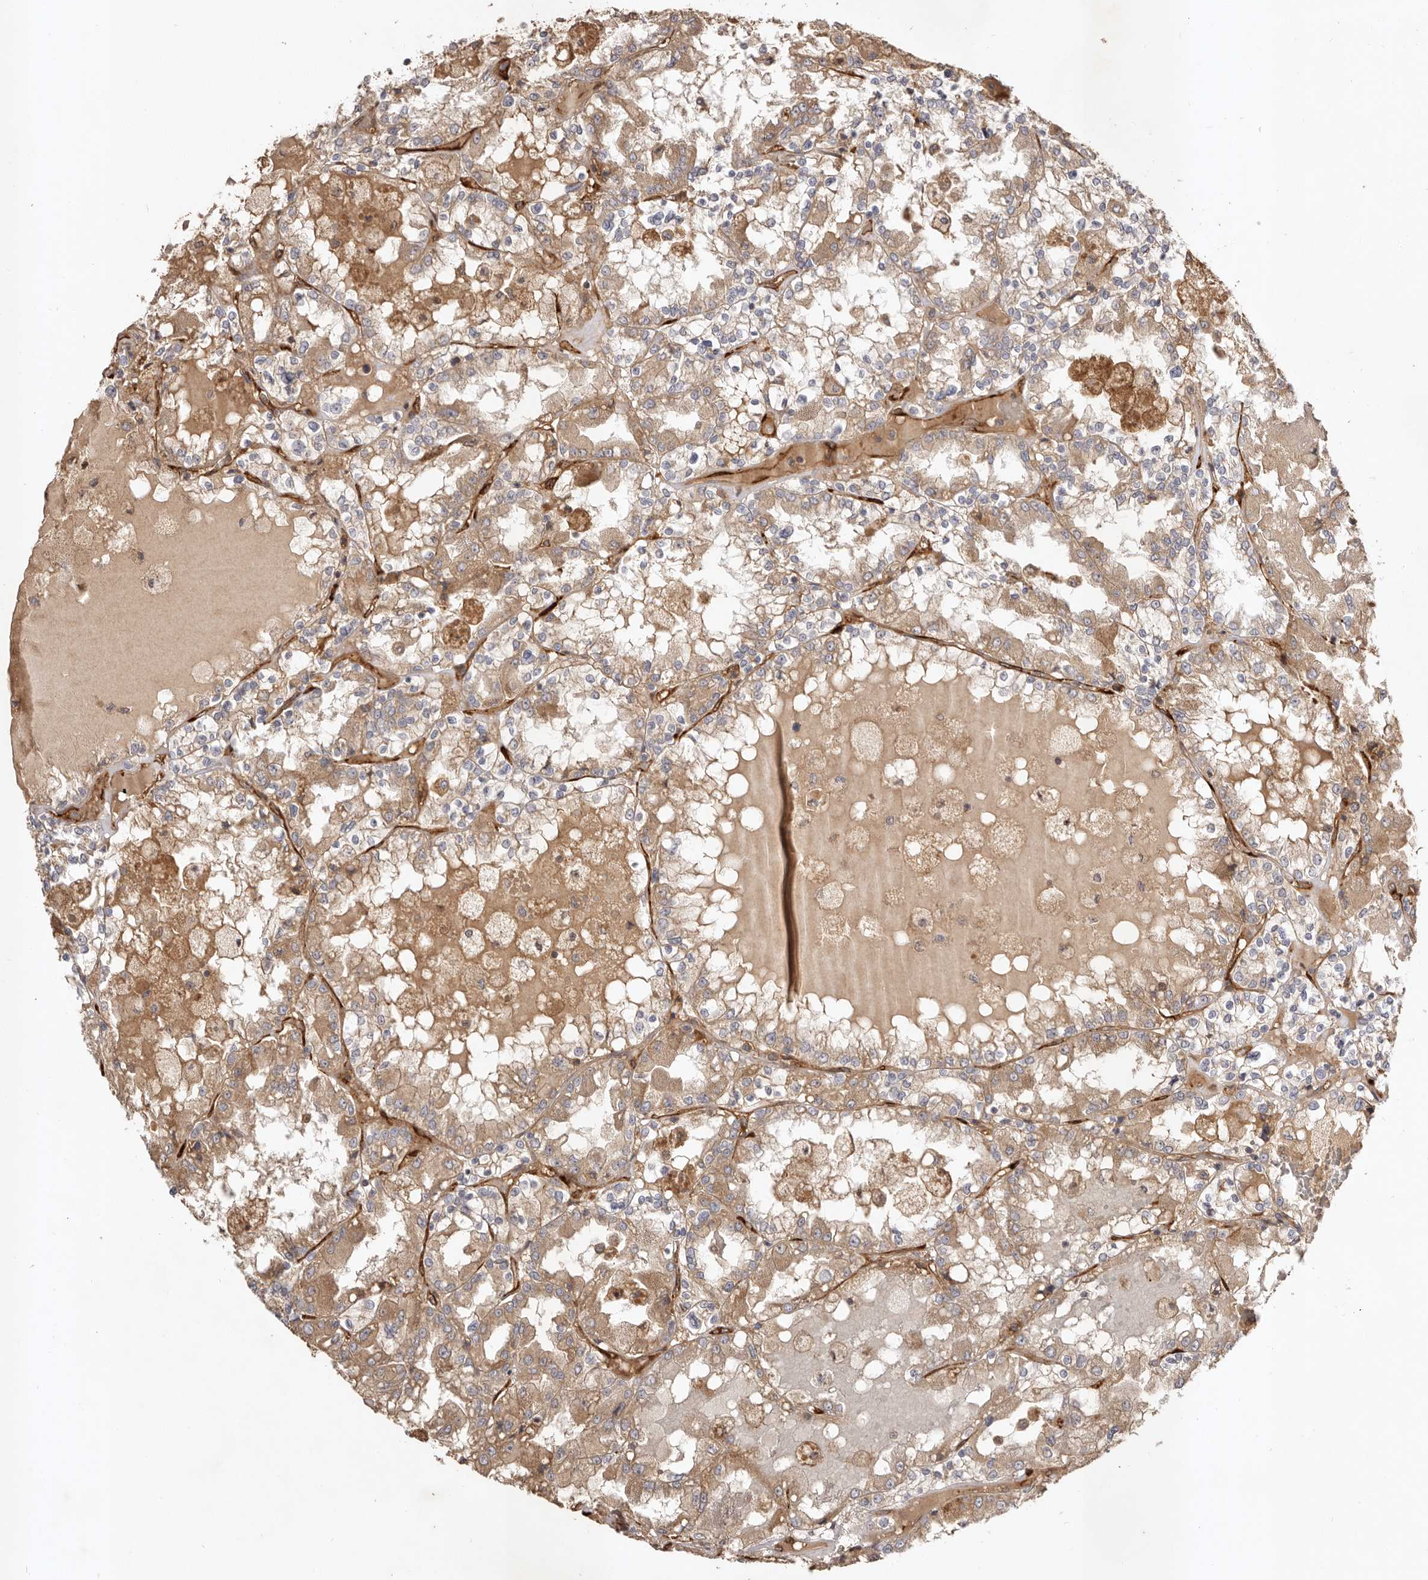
{"staining": {"intensity": "moderate", "quantity": ">75%", "location": "cytoplasmic/membranous"}, "tissue": "renal cancer", "cell_type": "Tumor cells", "image_type": "cancer", "snomed": [{"axis": "morphology", "description": "Adenocarcinoma, NOS"}, {"axis": "topography", "description": "Kidney"}], "caption": "The immunohistochemical stain labels moderate cytoplasmic/membranous positivity in tumor cells of renal adenocarcinoma tissue.", "gene": "ADAMTS9", "patient": {"sex": "female", "age": 56}}